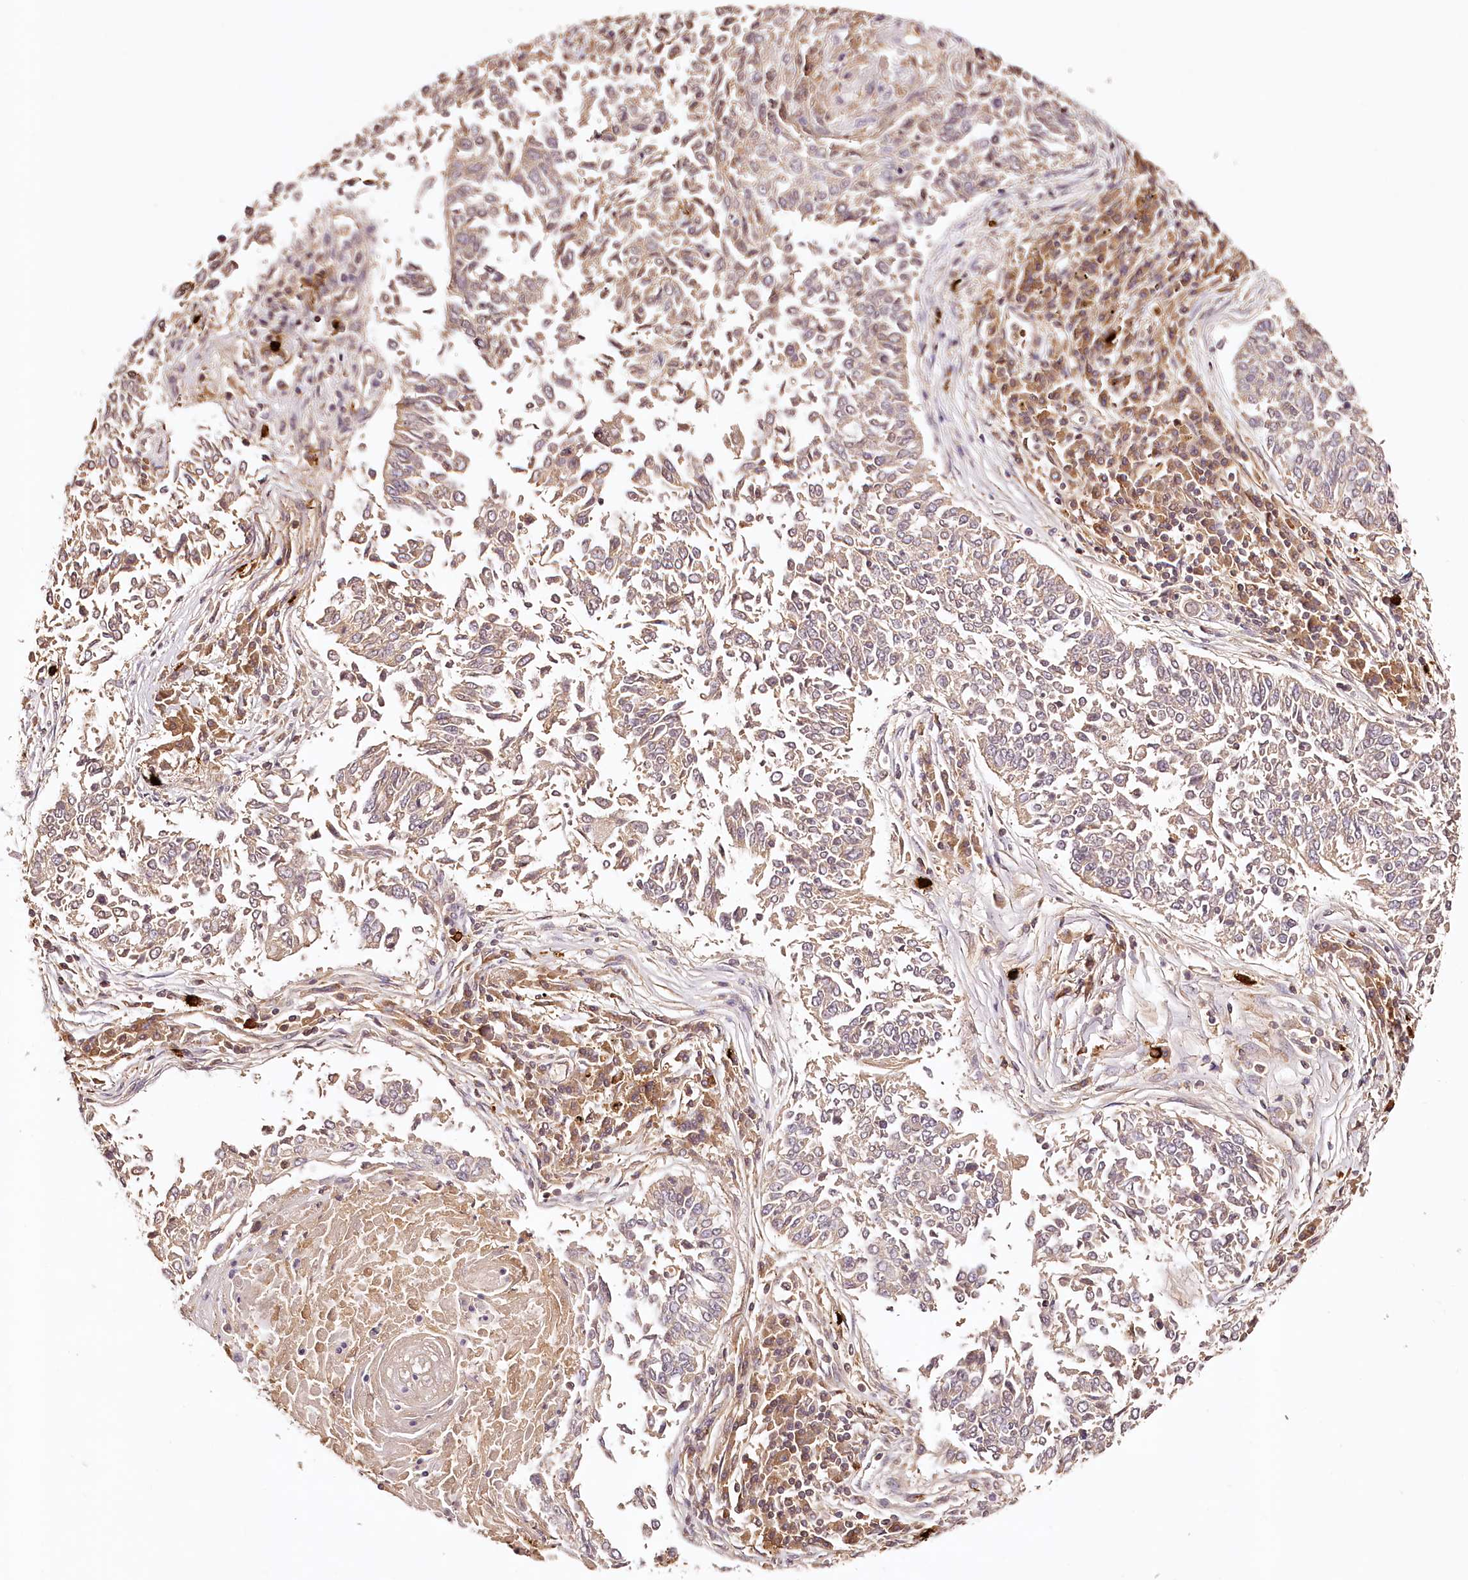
{"staining": {"intensity": "weak", "quantity": "<25%", "location": "cytoplasmic/membranous"}, "tissue": "lung cancer", "cell_type": "Tumor cells", "image_type": "cancer", "snomed": [{"axis": "morphology", "description": "Normal tissue, NOS"}, {"axis": "morphology", "description": "Squamous cell carcinoma, NOS"}, {"axis": "topography", "description": "Cartilage tissue"}, {"axis": "topography", "description": "Bronchus"}, {"axis": "topography", "description": "Lung"}, {"axis": "topography", "description": "Peripheral nerve tissue"}], "caption": "There is no significant positivity in tumor cells of squamous cell carcinoma (lung).", "gene": "SYNGR1", "patient": {"sex": "female", "age": 49}}